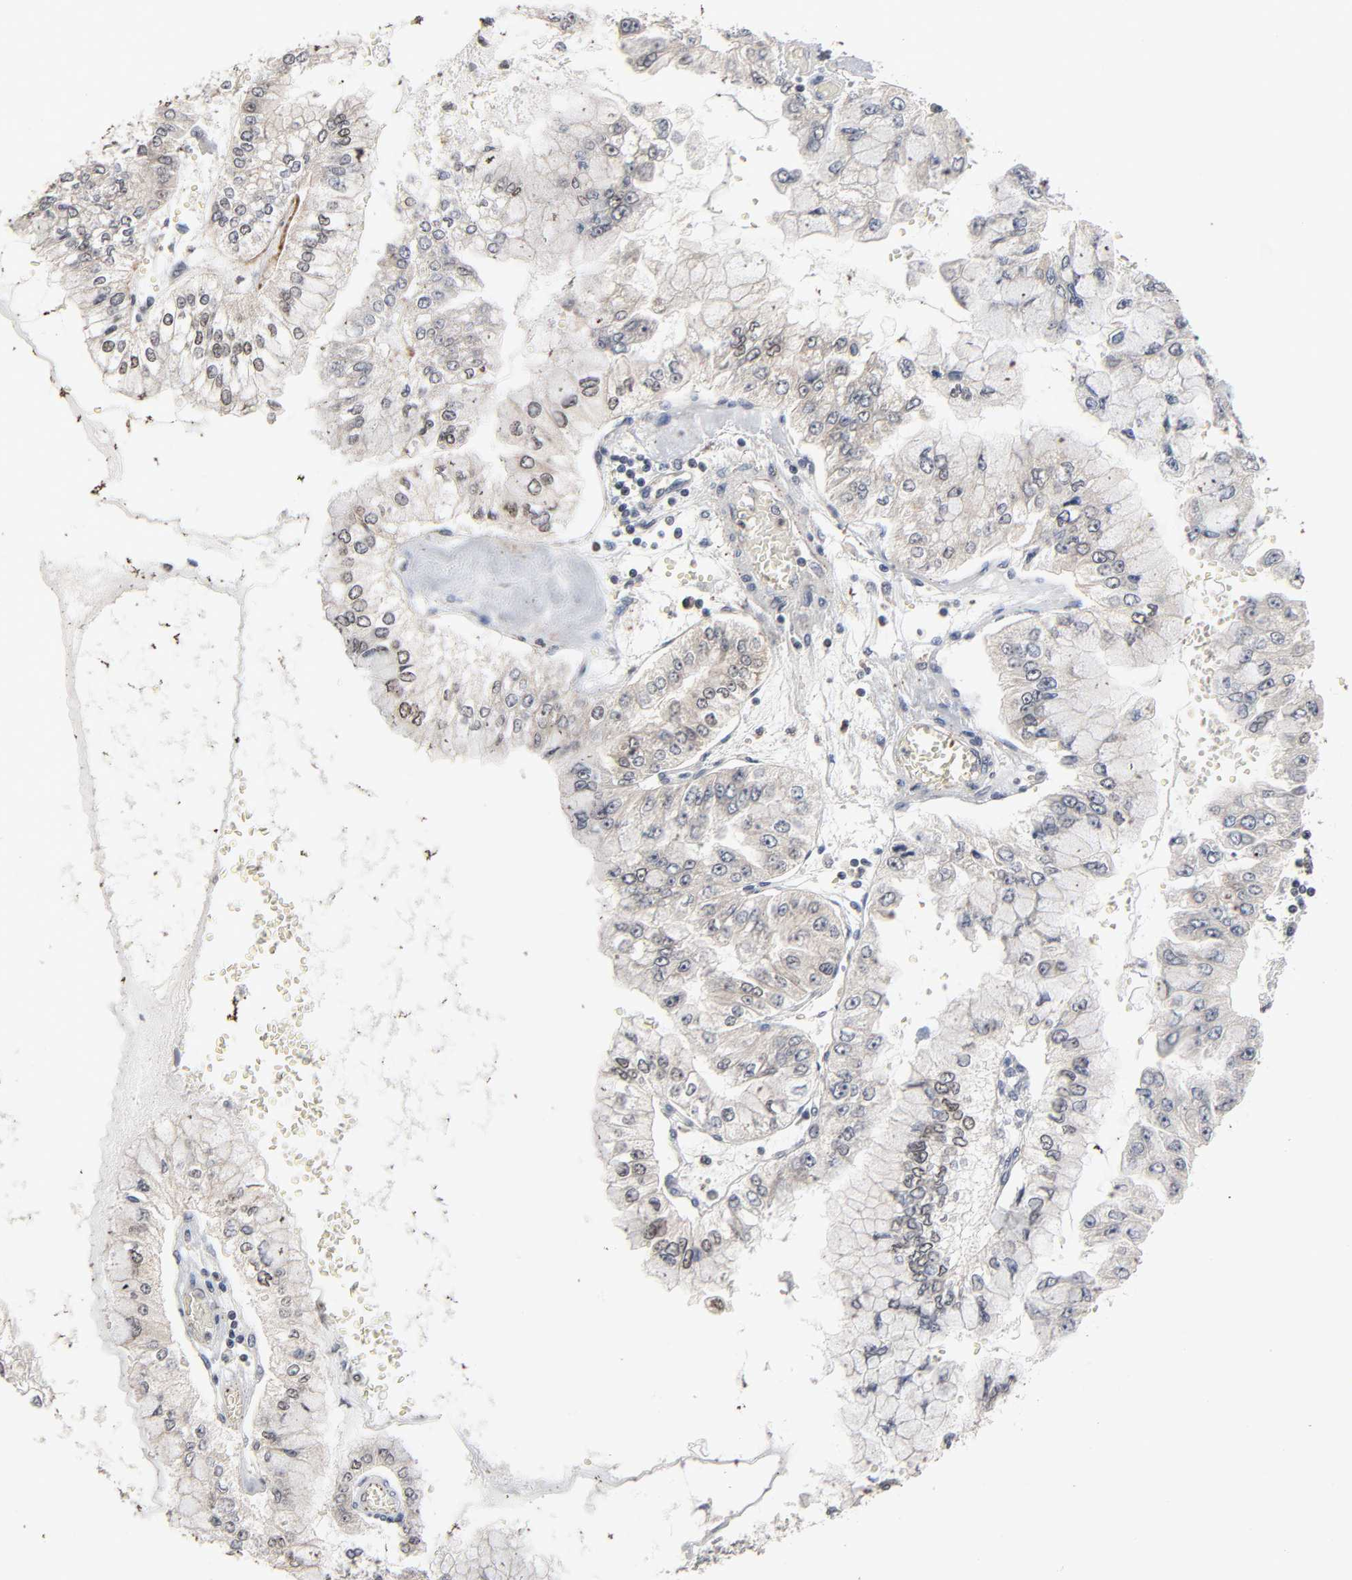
{"staining": {"intensity": "negative", "quantity": "none", "location": "none"}, "tissue": "liver cancer", "cell_type": "Tumor cells", "image_type": "cancer", "snomed": [{"axis": "morphology", "description": "Cholangiocarcinoma"}, {"axis": "topography", "description": "Liver"}], "caption": "The histopathology image reveals no significant expression in tumor cells of cholangiocarcinoma (liver).", "gene": "ZNF419", "patient": {"sex": "female", "age": 79}}